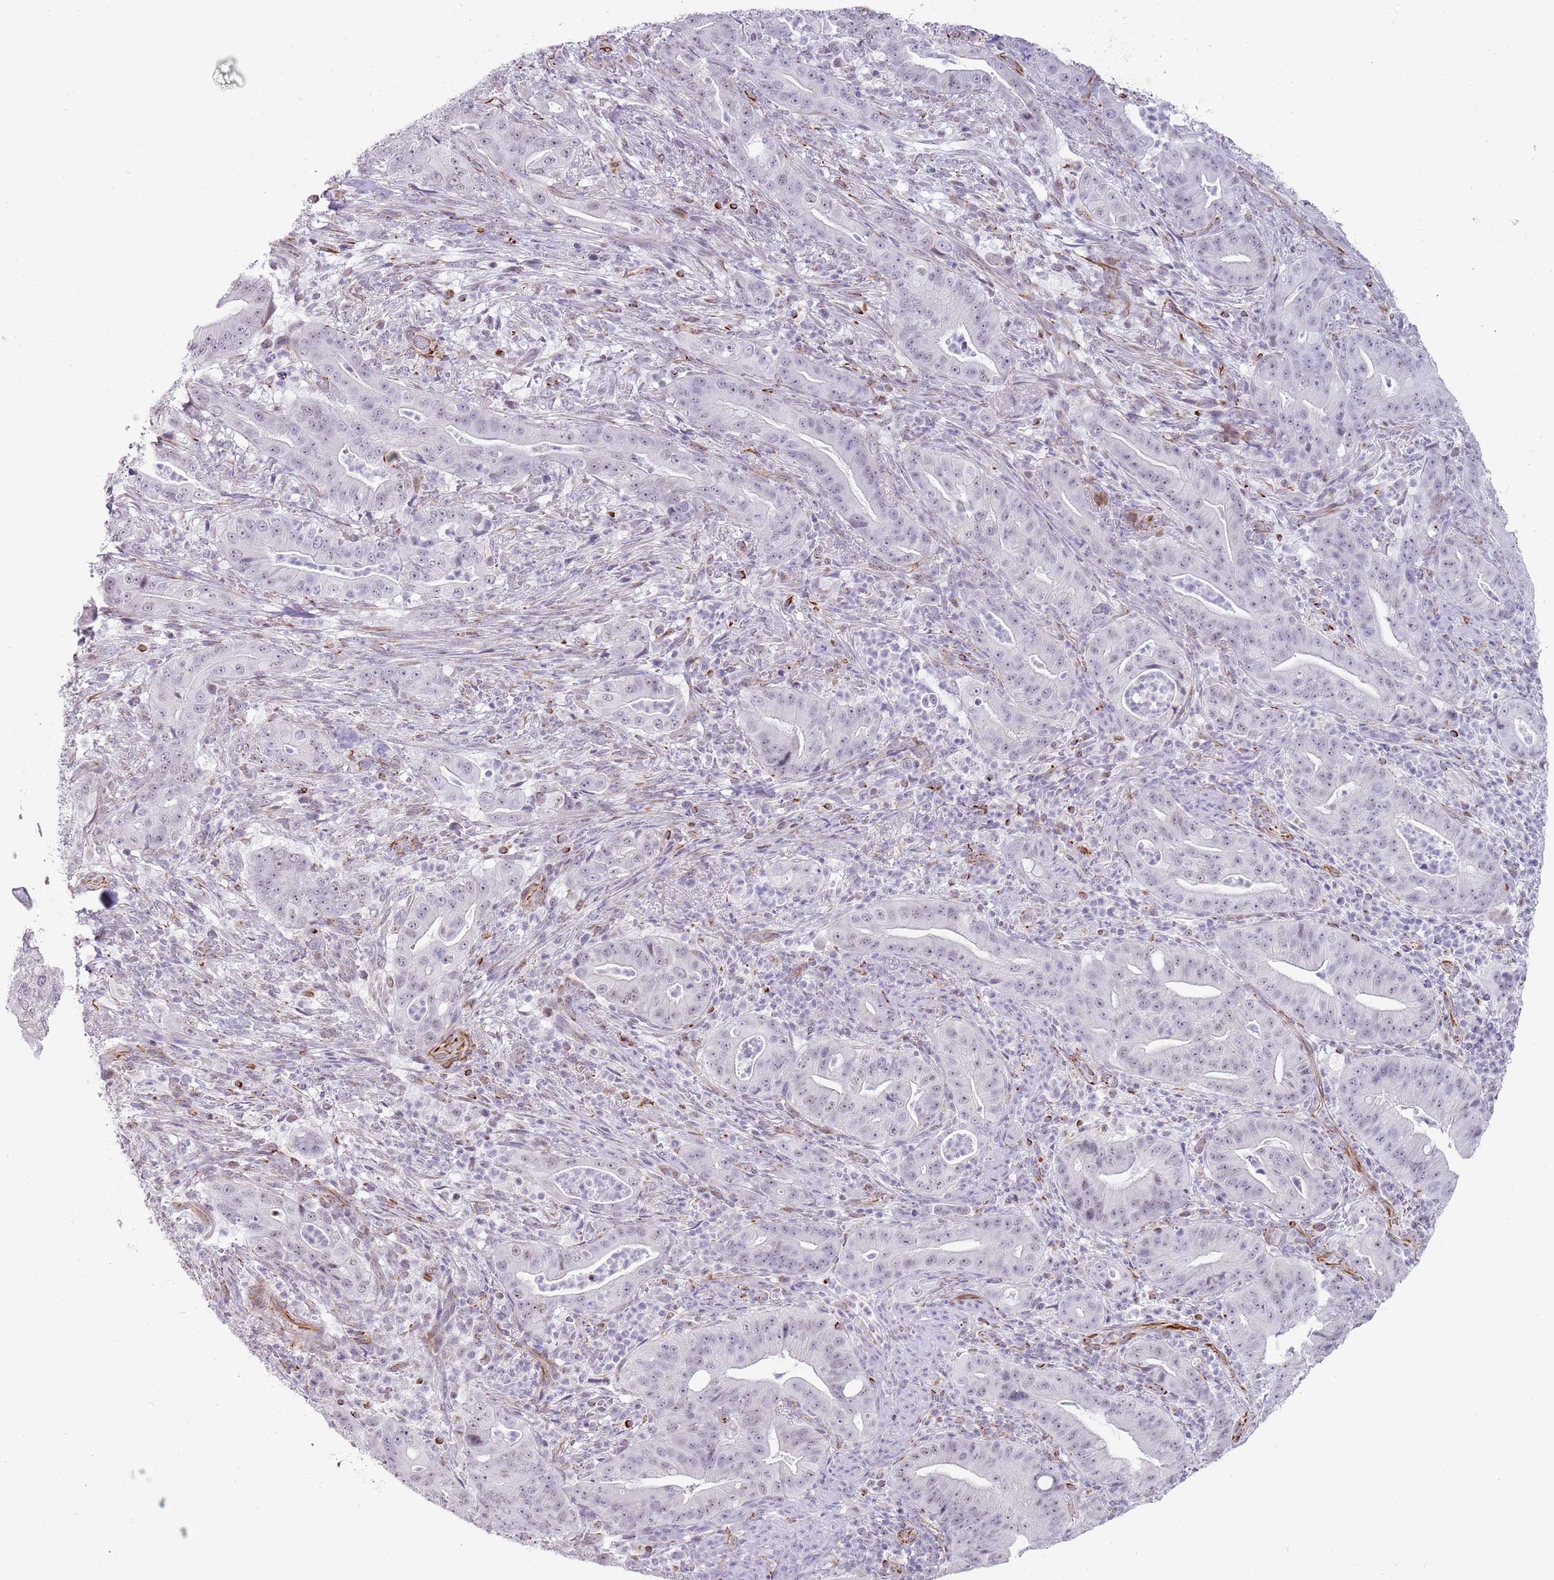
{"staining": {"intensity": "negative", "quantity": "none", "location": "none"}, "tissue": "pancreatic cancer", "cell_type": "Tumor cells", "image_type": "cancer", "snomed": [{"axis": "morphology", "description": "Adenocarcinoma, NOS"}, {"axis": "topography", "description": "Pancreas"}], "caption": "Immunohistochemistry of pancreatic adenocarcinoma demonstrates no staining in tumor cells. Nuclei are stained in blue.", "gene": "NBPF3", "patient": {"sex": "male", "age": 71}}